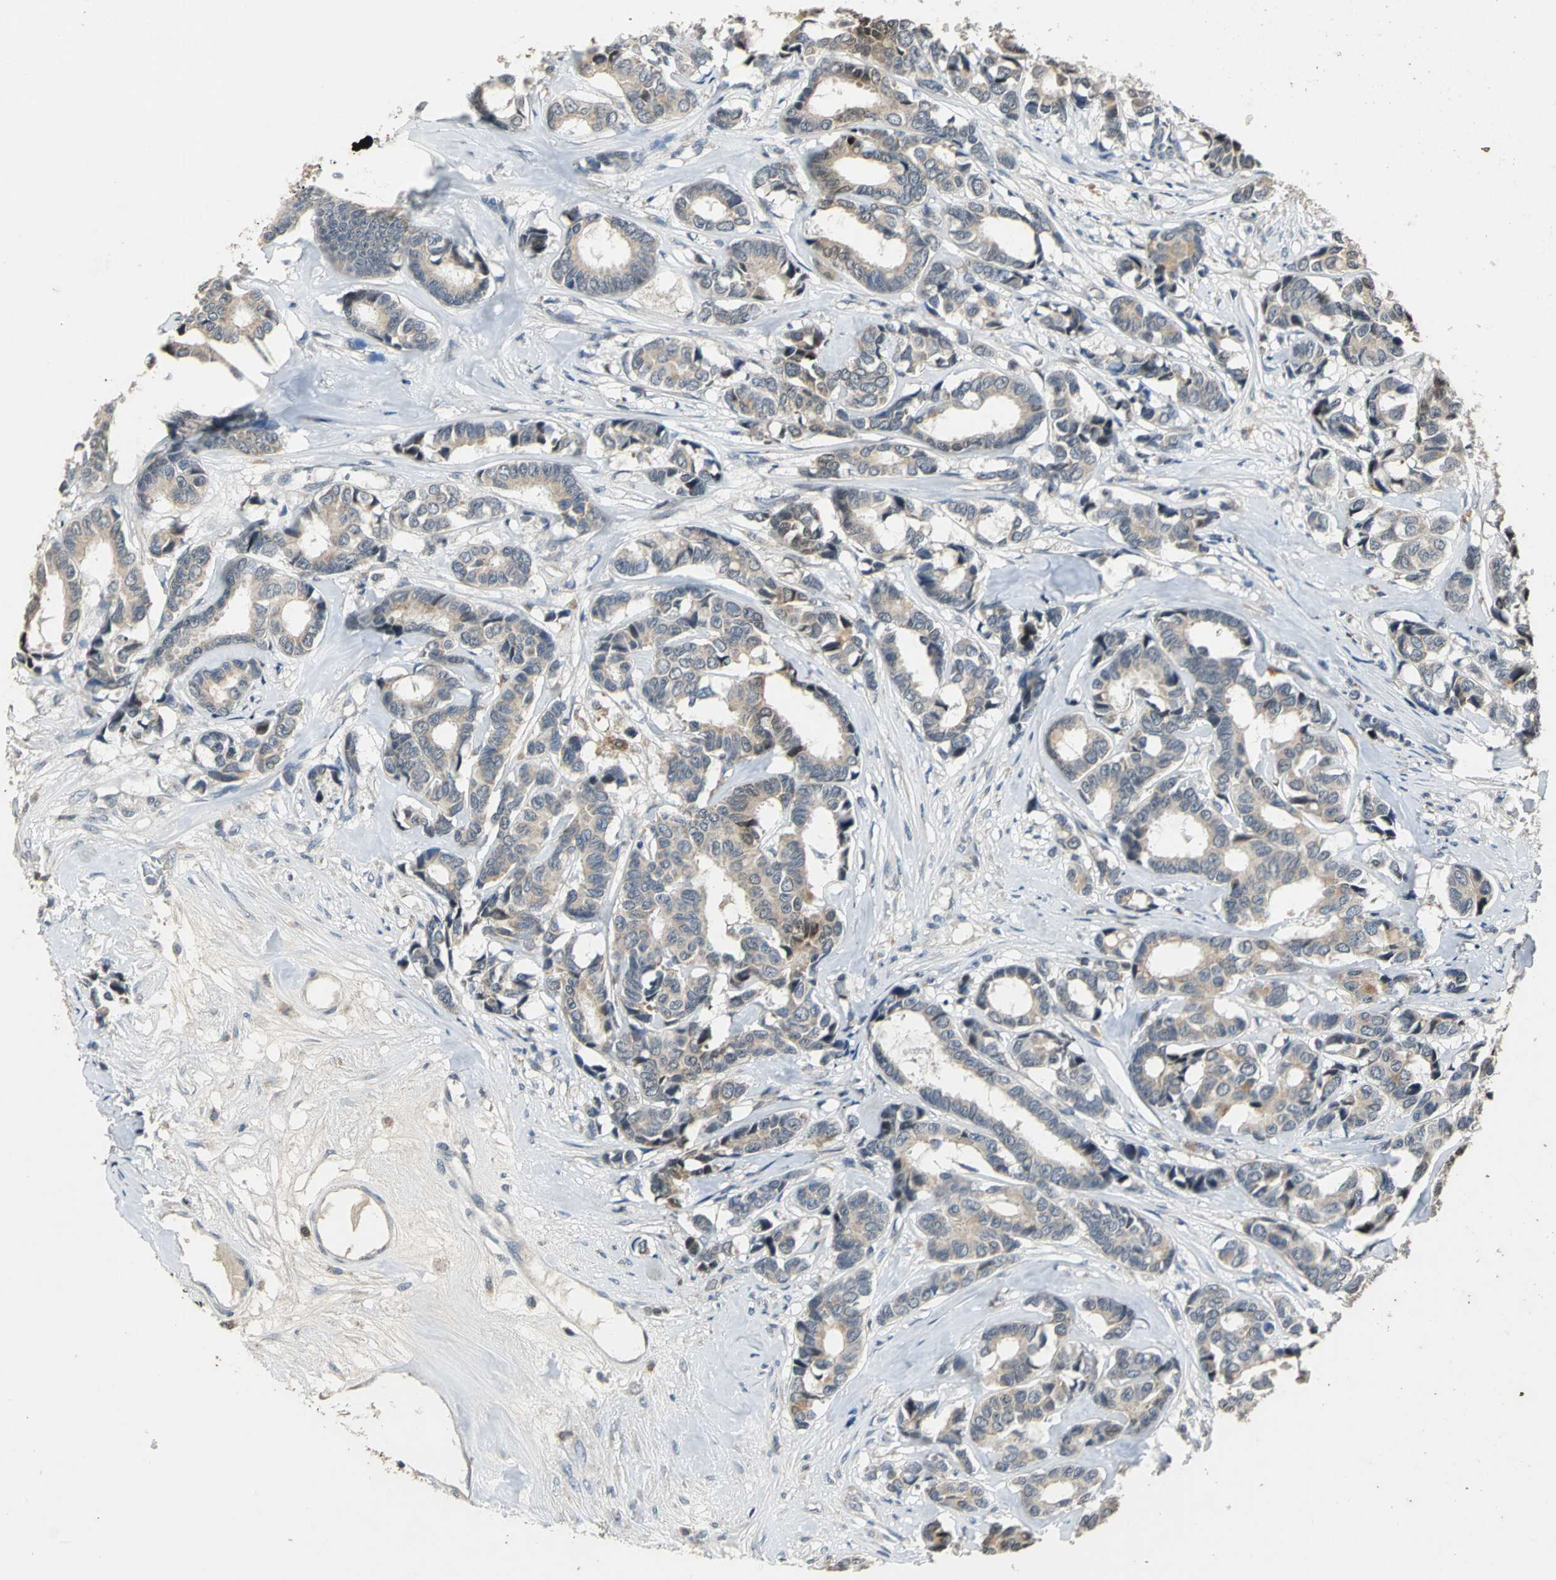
{"staining": {"intensity": "weak", "quantity": ">75%", "location": "cytoplasmic/membranous"}, "tissue": "breast cancer", "cell_type": "Tumor cells", "image_type": "cancer", "snomed": [{"axis": "morphology", "description": "Duct carcinoma"}, {"axis": "topography", "description": "Breast"}], "caption": "DAB (3,3'-diaminobenzidine) immunohistochemical staining of breast cancer reveals weak cytoplasmic/membranous protein expression in about >75% of tumor cells.", "gene": "JADE3", "patient": {"sex": "female", "age": 87}}